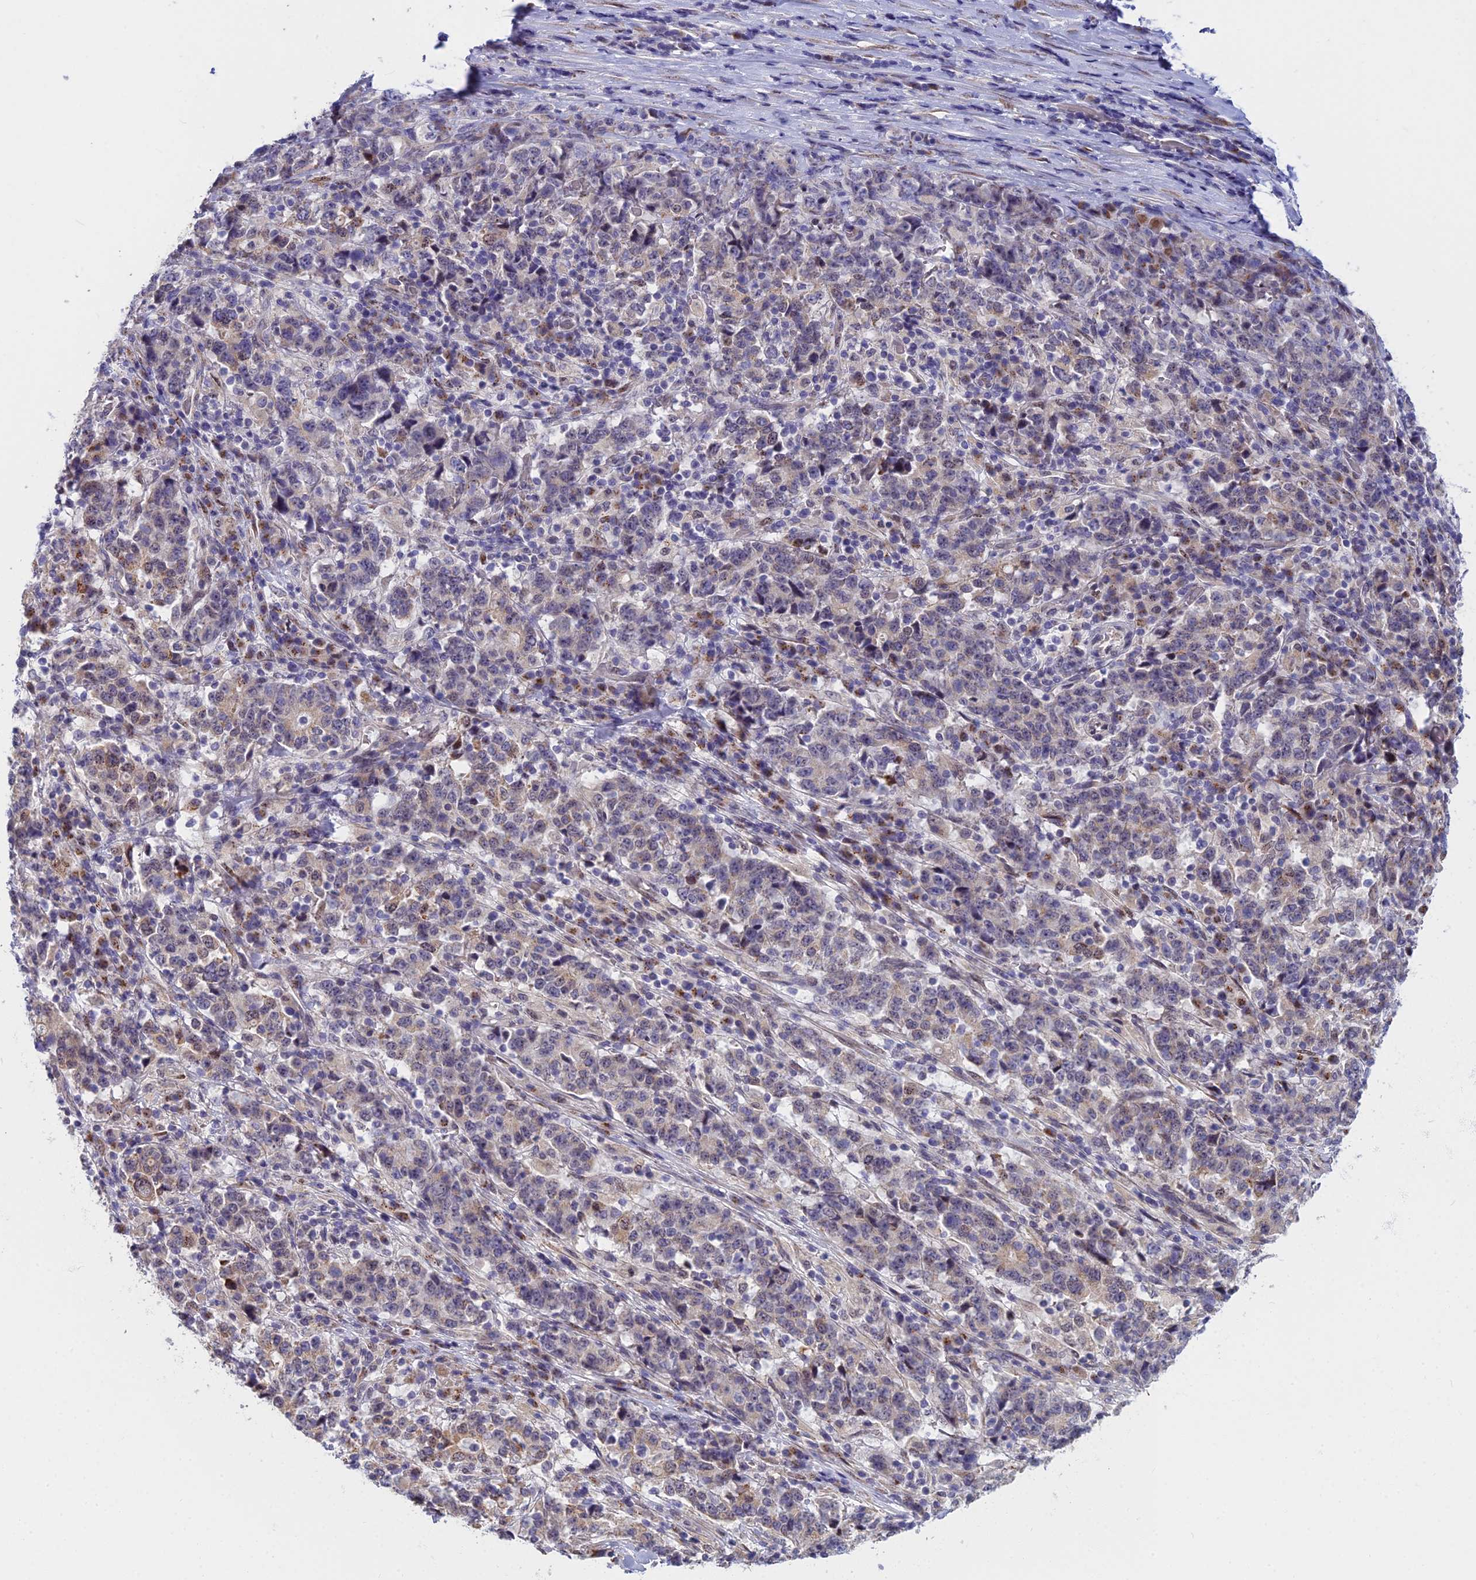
{"staining": {"intensity": "weak", "quantity": "<25%", "location": "nuclear"}, "tissue": "stomach cancer", "cell_type": "Tumor cells", "image_type": "cancer", "snomed": [{"axis": "morphology", "description": "Adenocarcinoma, NOS"}, {"axis": "topography", "description": "Stomach"}], "caption": "High magnification brightfield microscopy of adenocarcinoma (stomach) stained with DAB (brown) and counterstained with hematoxylin (blue): tumor cells show no significant staining.", "gene": "WDPCP", "patient": {"sex": "male", "age": 59}}